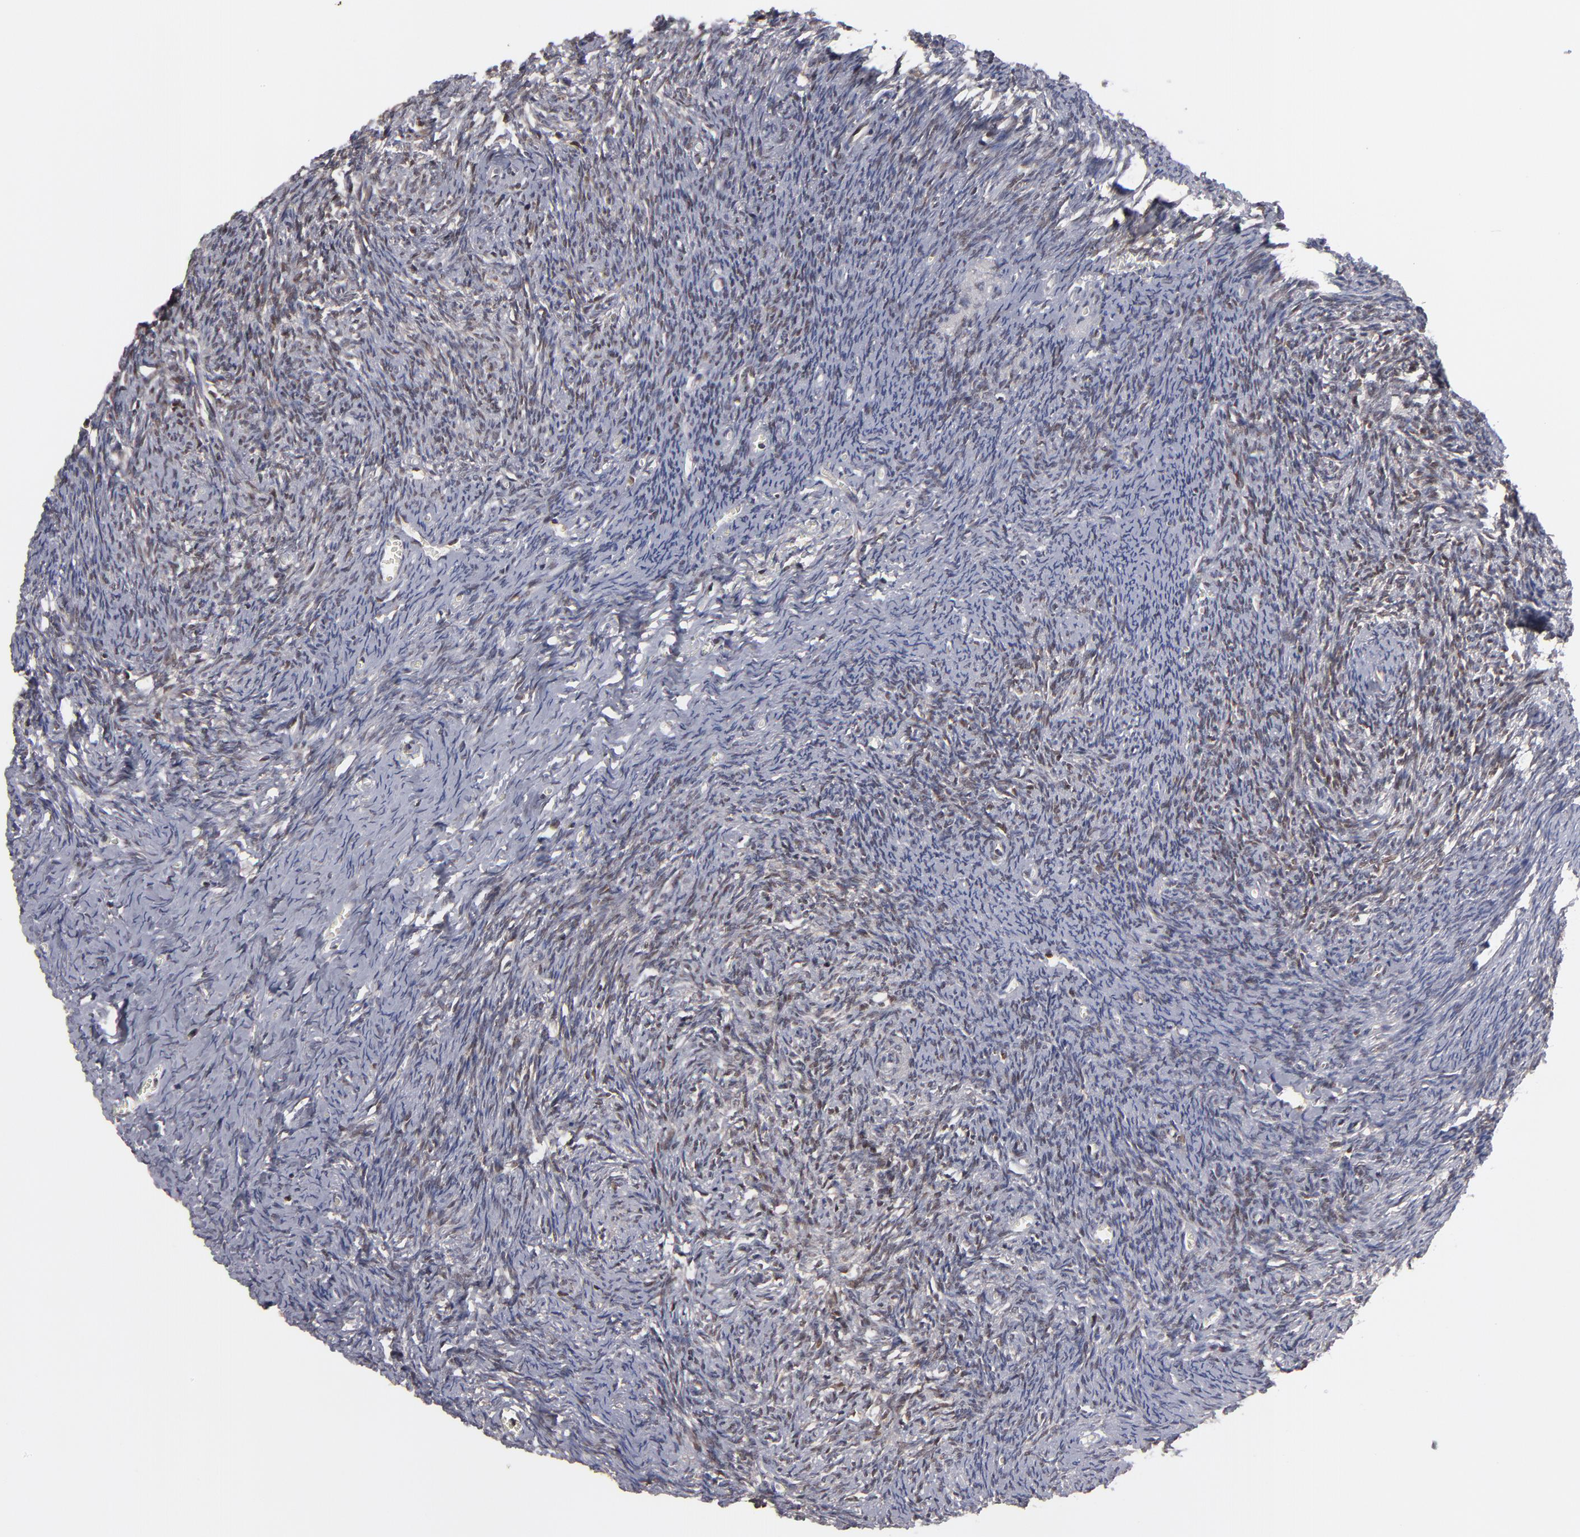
{"staining": {"intensity": "strong", "quantity": ">75%", "location": "cytoplasmic/membranous,nuclear"}, "tissue": "ovary", "cell_type": "Follicle cells", "image_type": "normal", "snomed": [{"axis": "morphology", "description": "Normal tissue, NOS"}, {"axis": "topography", "description": "Ovary"}], "caption": "An image of ovary stained for a protein demonstrates strong cytoplasmic/membranous,nuclear brown staining in follicle cells.", "gene": "RGS6", "patient": {"sex": "female", "age": 54}}